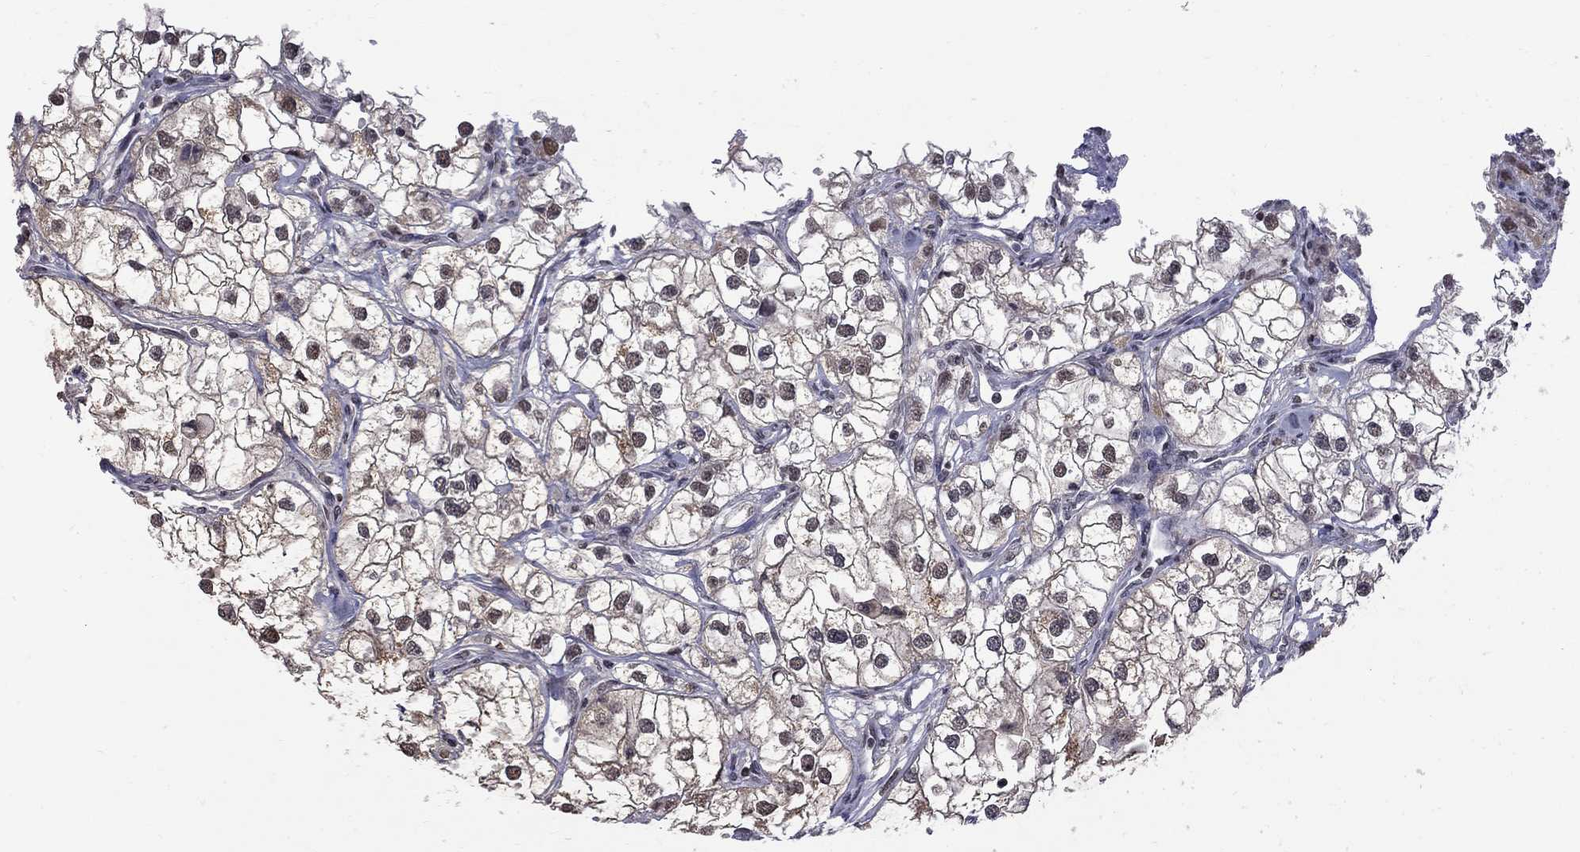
{"staining": {"intensity": "moderate", "quantity": "<25%", "location": "cytoplasmic/membranous"}, "tissue": "renal cancer", "cell_type": "Tumor cells", "image_type": "cancer", "snomed": [{"axis": "morphology", "description": "Adenocarcinoma, NOS"}, {"axis": "topography", "description": "Kidney"}], "caption": "Immunohistochemistry of human renal cancer displays low levels of moderate cytoplasmic/membranous staining in approximately <25% of tumor cells. The staining is performed using DAB (3,3'-diaminobenzidine) brown chromogen to label protein expression. The nuclei are counter-stained blue using hematoxylin.", "gene": "RFWD3", "patient": {"sex": "male", "age": 59}}